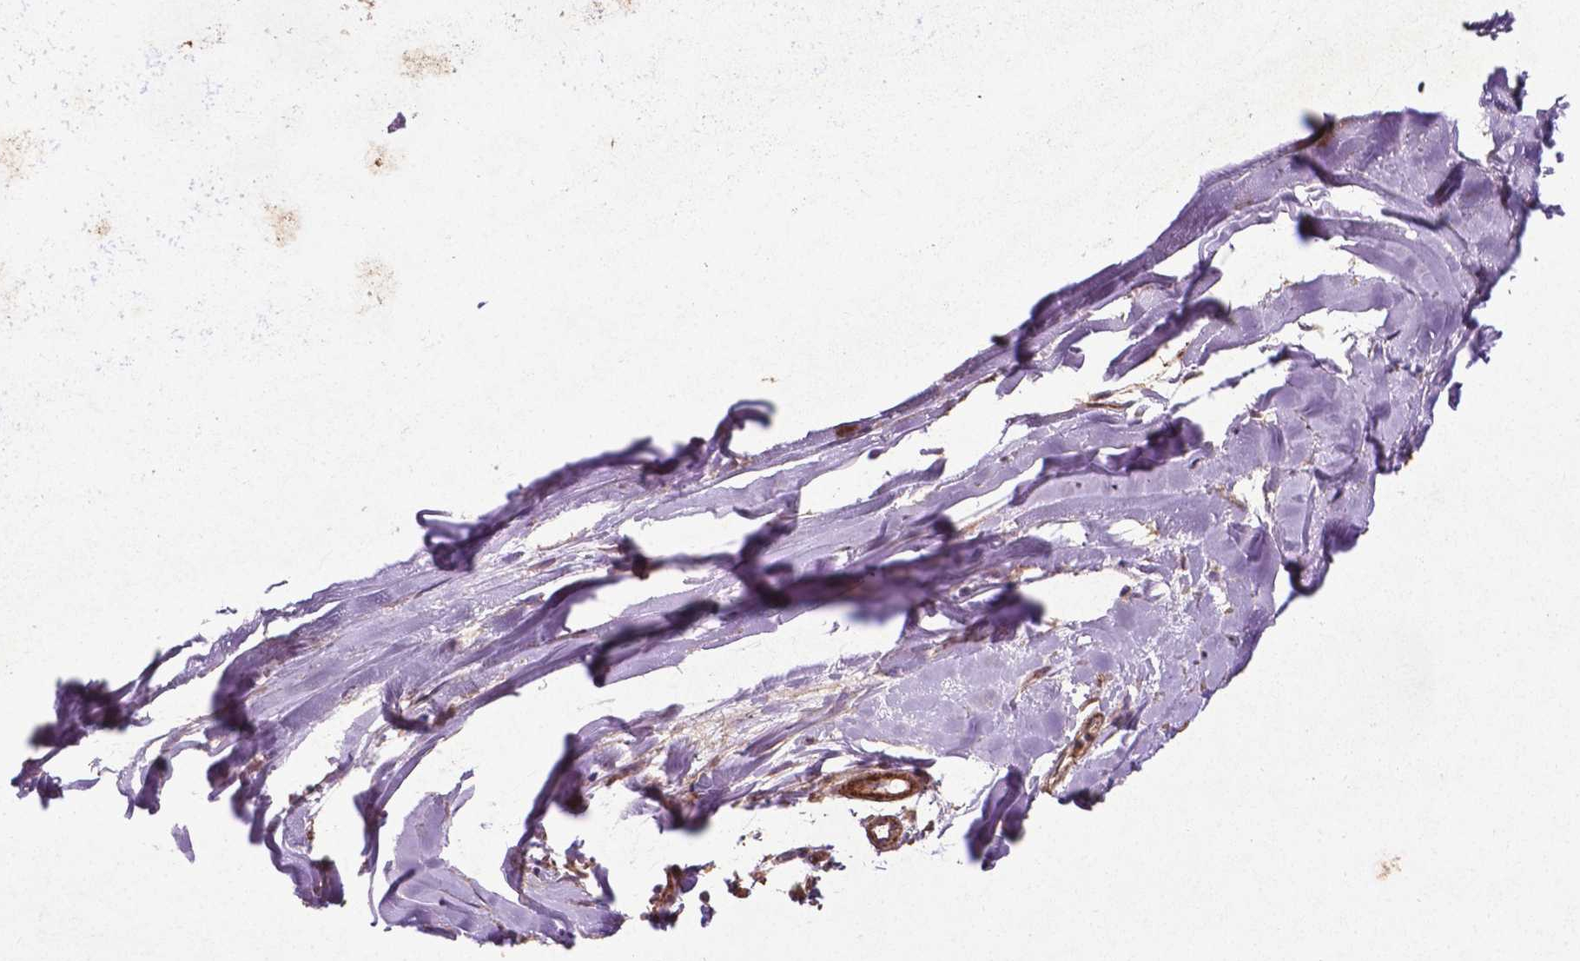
{"staining": {"intensity": "moderate", "quantity": ">75%", "location": "cytoplasmic/membranous"}, "tissue": "soft tissue", "cell_type": "Chondrocytes", "image_type": "normal", "snomed": [{"axis": "morphology", "description": "Normal tissue, NOS"}, {"axis": "morphology", "description": "Squamous cell carcinoma, NOS"}, {"axis": "topography", "description": "Cartilage tissue"}, {"axis": "topography", "description": "Bronchus"}, {"axis": "topography", "description": "Lung"}], "caption": "Chondrocytes demonstrate medium levels of moderate cytoplasmic/membranous staining in about >75% of cells in benign human soft tissue. (brown staining indicates protein expression, while blue staining denotes nuclei).", "gene": "RRAS", "patient": {"sex": "male", "age": 66}}